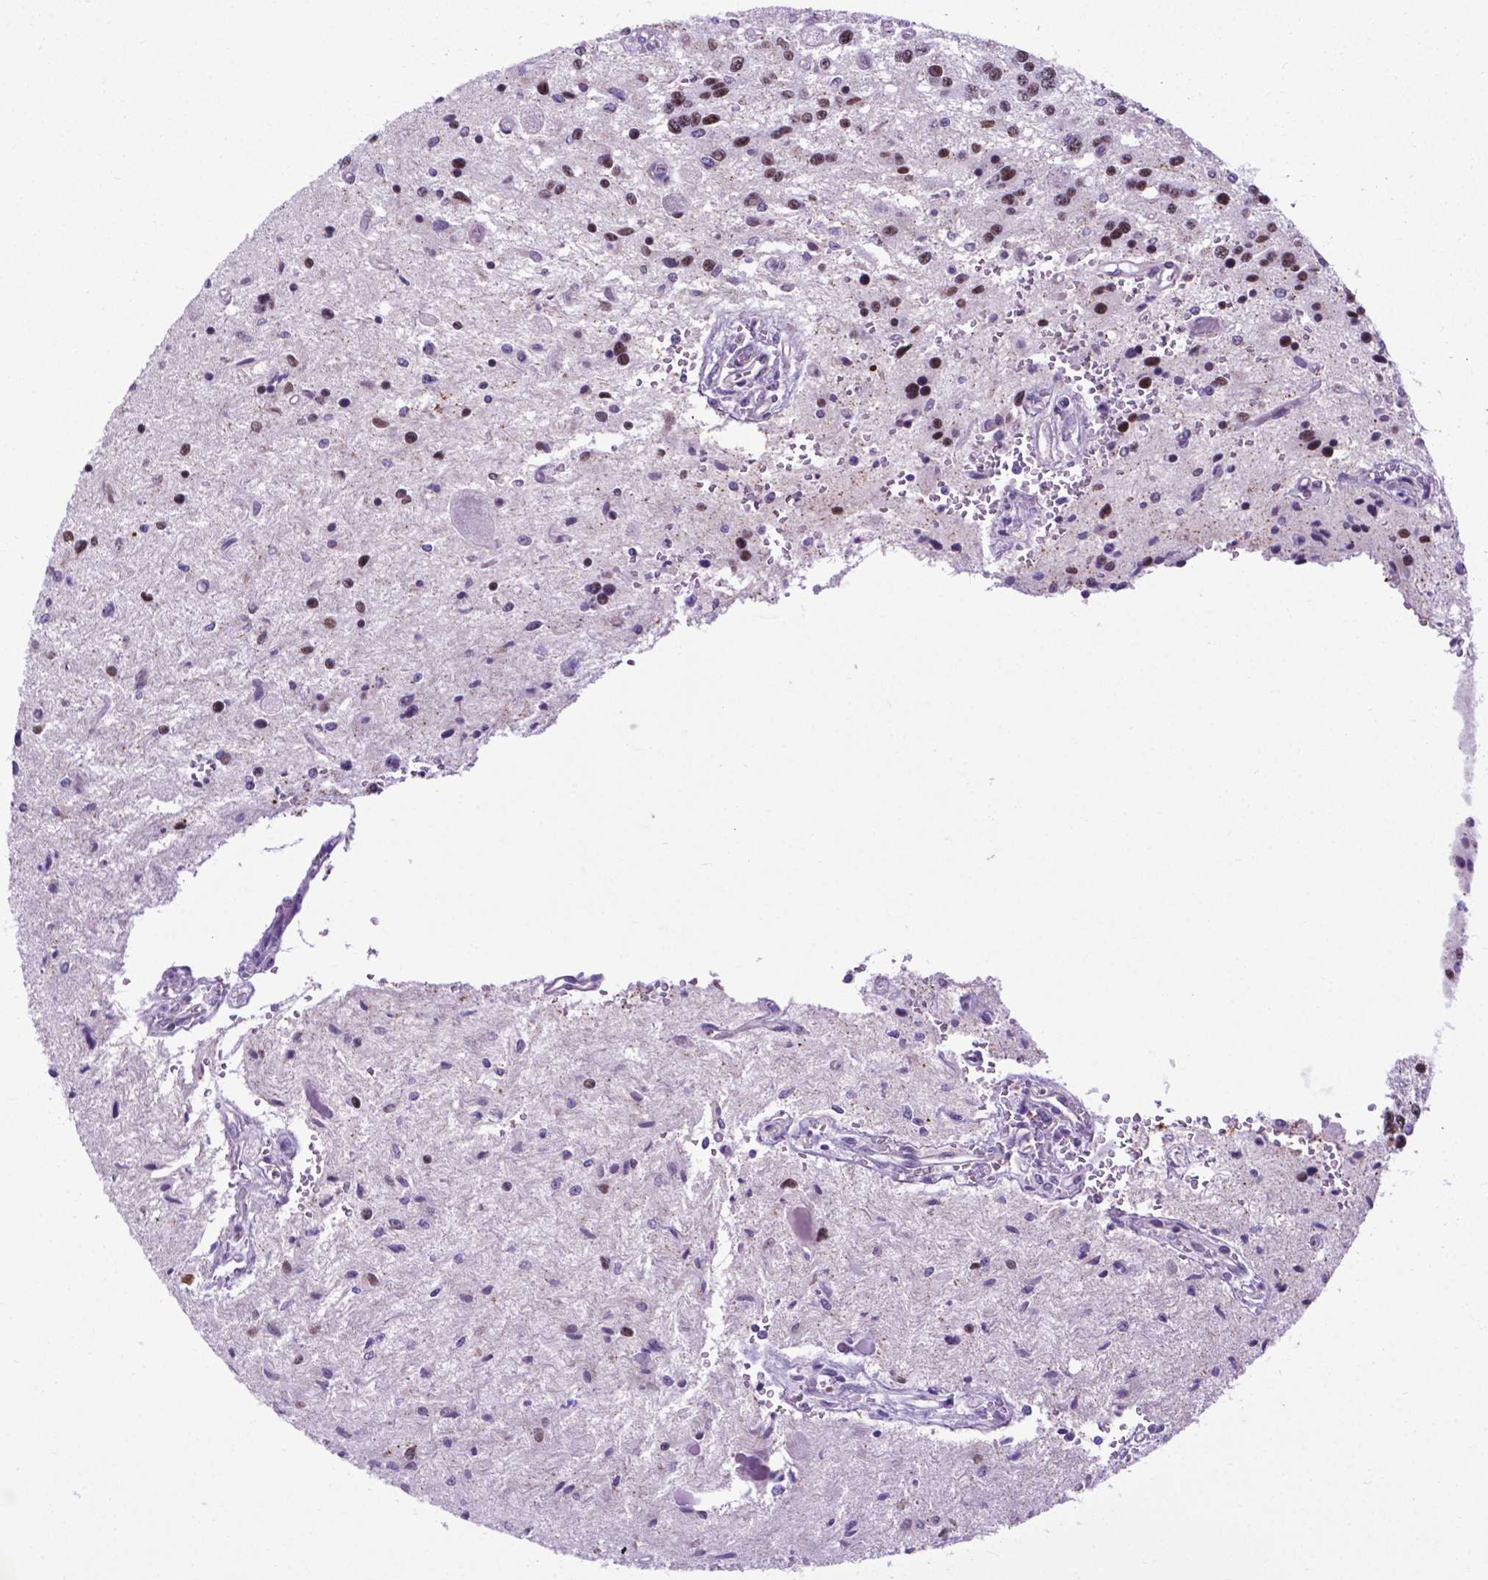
{"staining": {"intensity": "strong", "quantity": ">75%", "location": "nuclear"}, "tissue": "glioma", "cell_type": "Tumor cells", "image_type": "cancer", "snomed": [{"axis": "morphology", "description": "Glioma, malignant, Low grade"}, {"axis": "topography", "description": "Cerebellum"}], "caption": "Immunohistochemical staining of low-grade glioma (malignant) exhibits high levels of strong nuclear positivity in about >75% of tumor cells. Nuclei are stained in blue.", "gene": "POU3F3", "patient": {"sex": "female", "age": 14}}